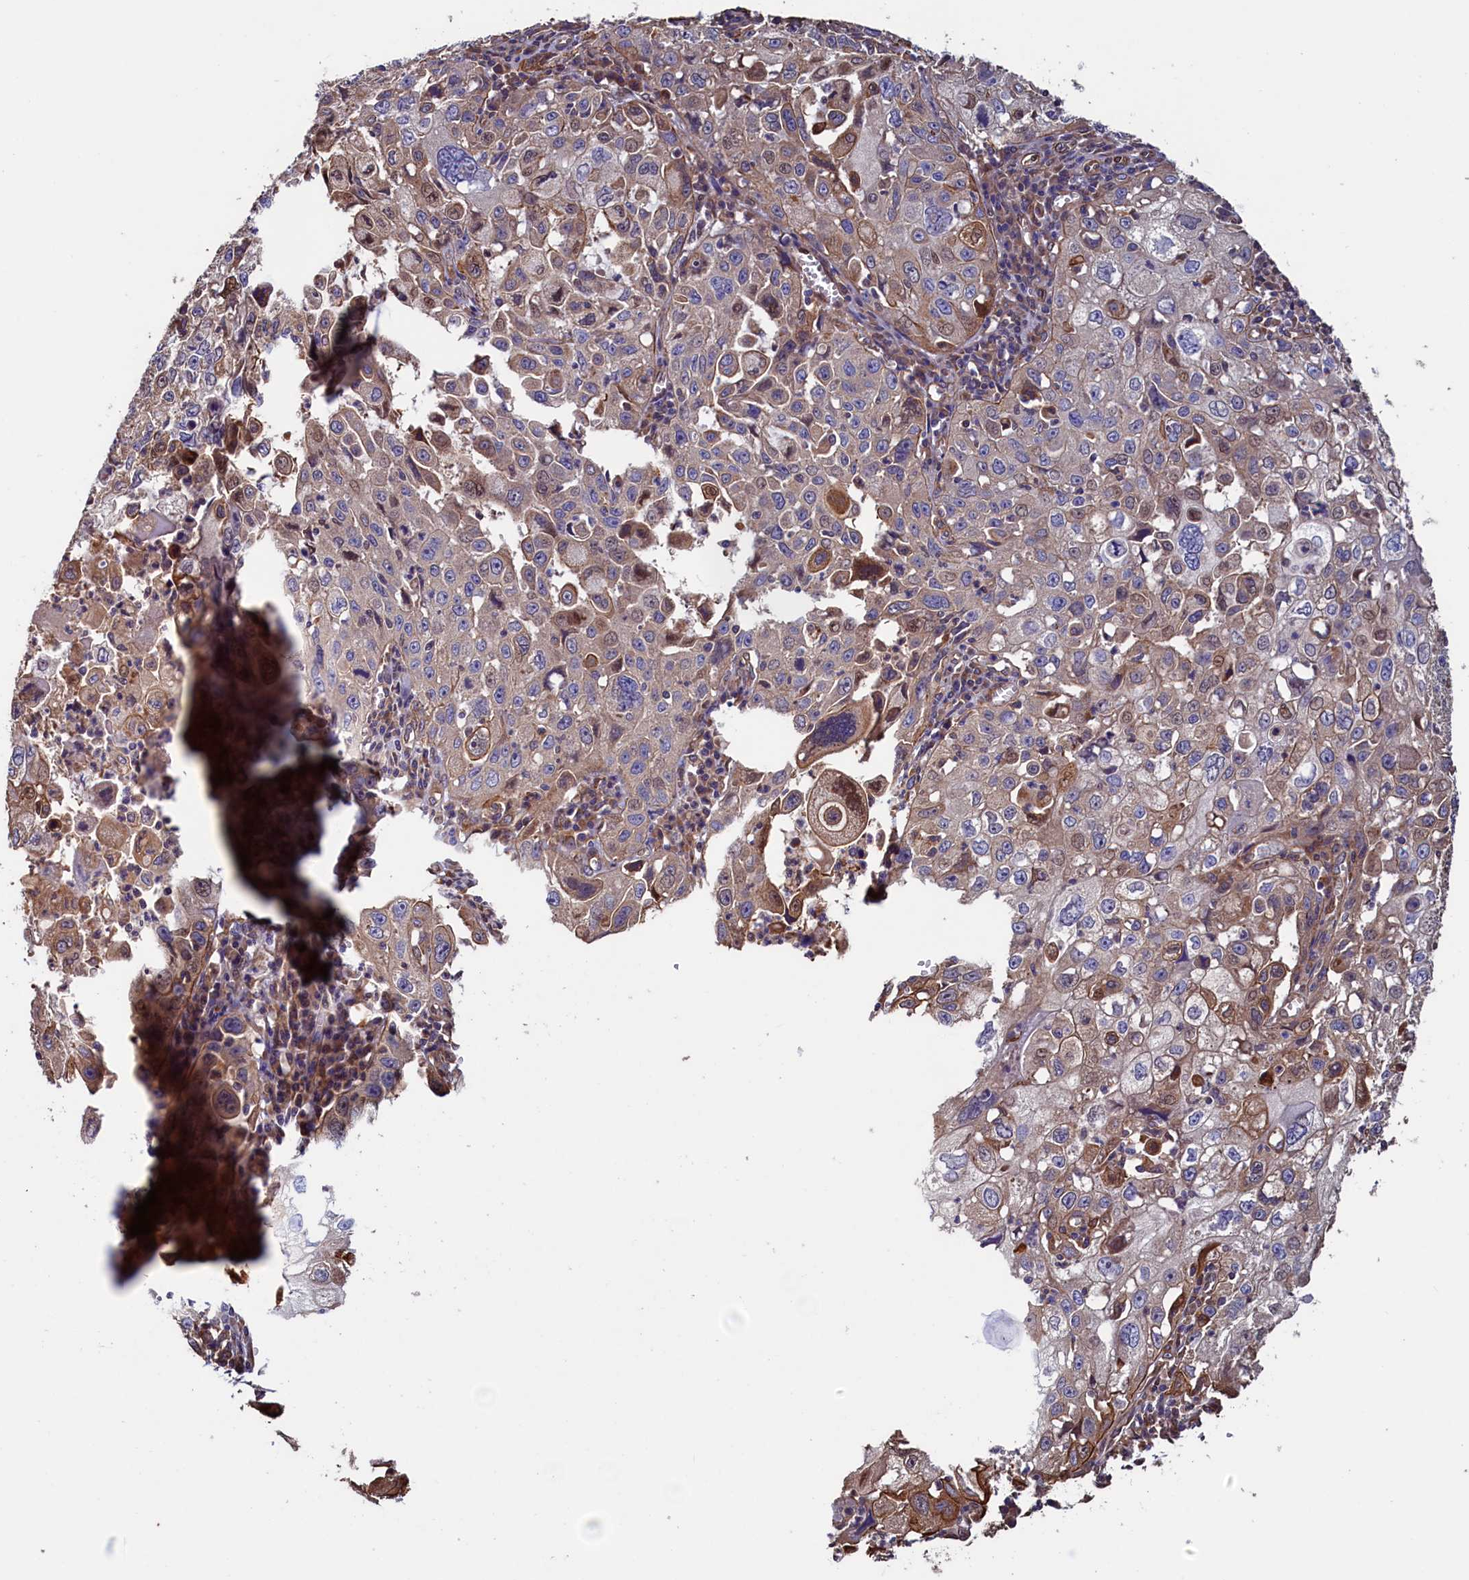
{"staining": {"intensity": "moderate", "quantity": "<25%", "location": "cytoplasmic/membranous"}, "tissue": "cervical cancer", "cell_type": "Tumor cells", "image_type": "cancer", "snomed": [{"axis": "morphology", "description": "Squamous cell carcinoma, NOS"}, {"axis": "topography", "description": "Cervix"}], "caption": "This micrograph exhibits squamous cell carcinoma (cervical) stained with IHC to label a protein in brown. The cytoplasmic/membranous of tumor cells show moderate positivity for the protein. Nuclei are counter-stained blue.", "gene": "ATXN2L", "patient": {"sex": "female", "age": 42}}